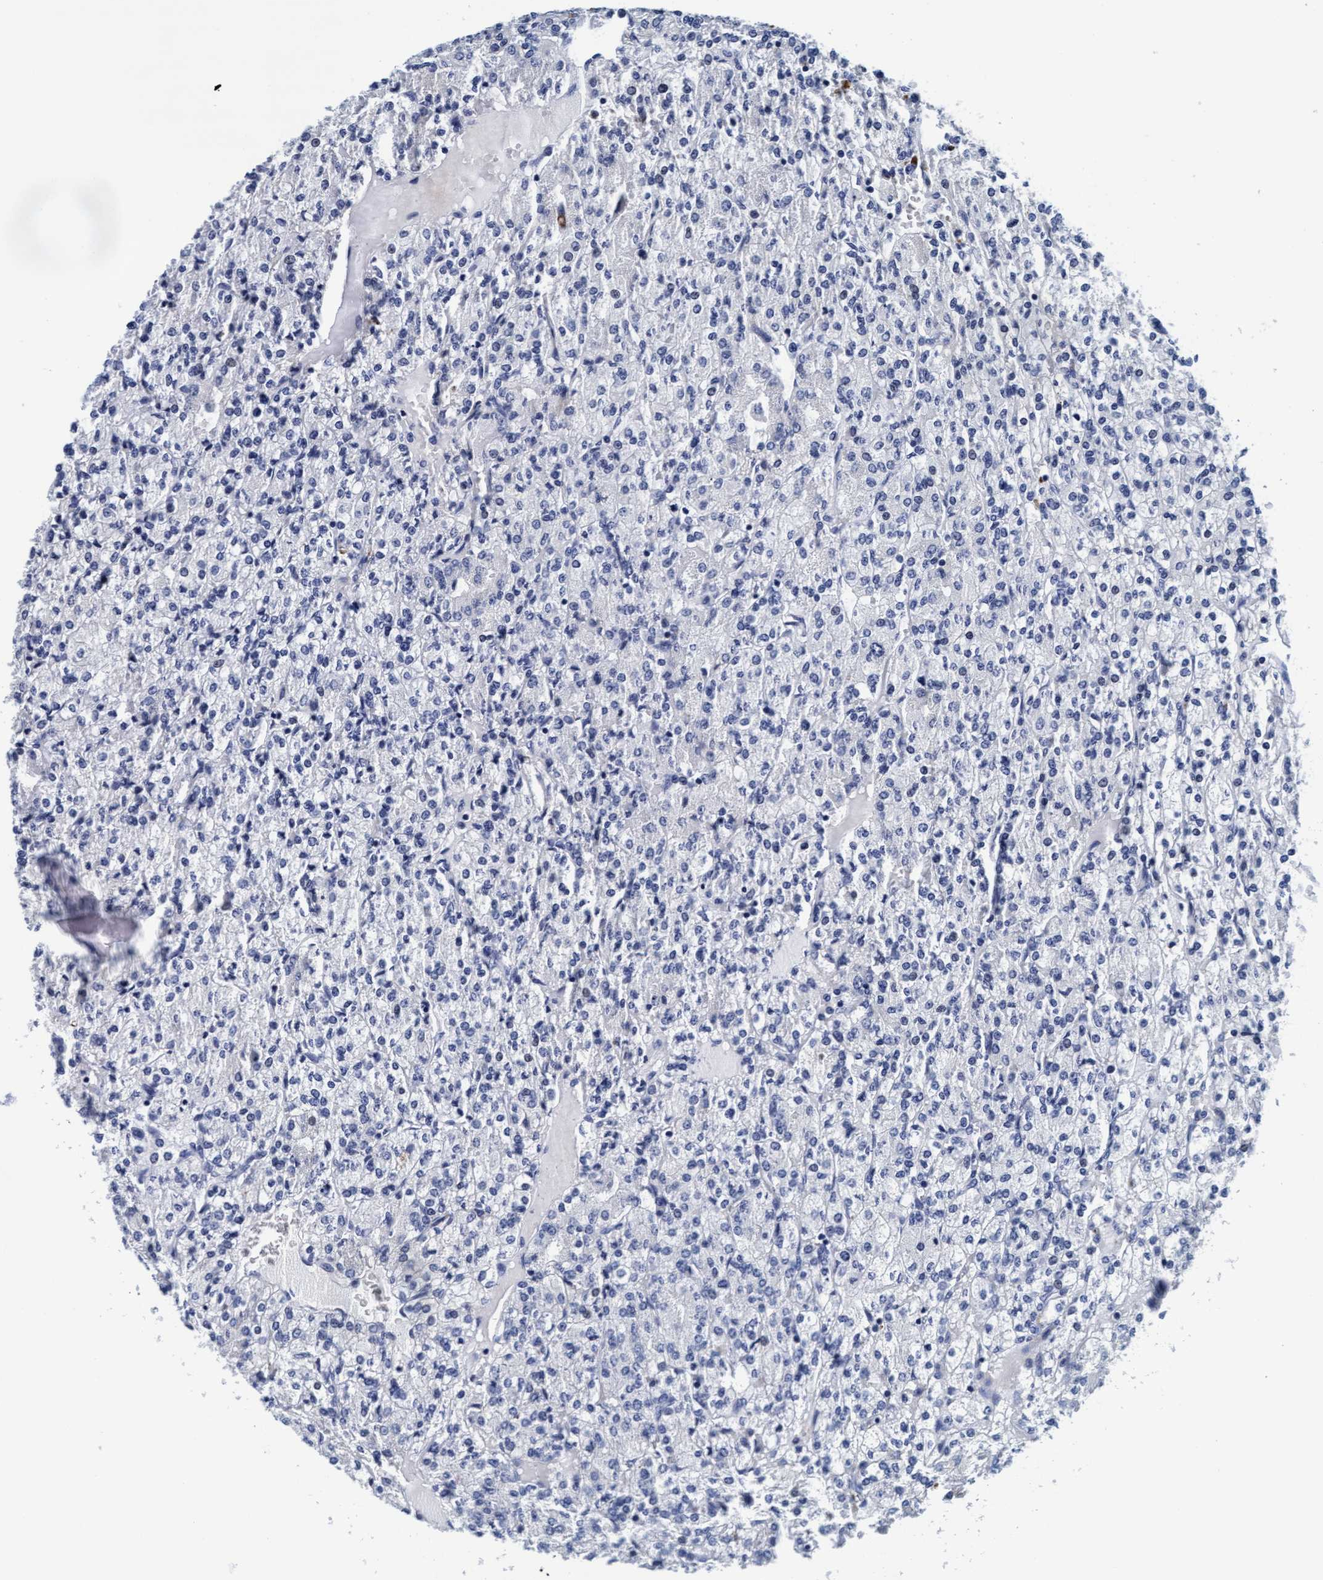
{"staining": {"intensity": "negative", "quantity": "none", "location": "none"}, "tissue": "renal cancer", "cell_type": "Tumor cells", "image_type": "cancer", "snomed": [{"axis": "morphology", "description": "Adenocarcinoma, NOS"}, {"axis": "topography", "description": "Kidney"}], "caption": "Human adenocarcinoma (renal) stained for a protein using immunohistochemistry demonstrates no positivity in tumor cells.", "gene": "ARSG", "patient": {"sex": "male", "age": 77}}